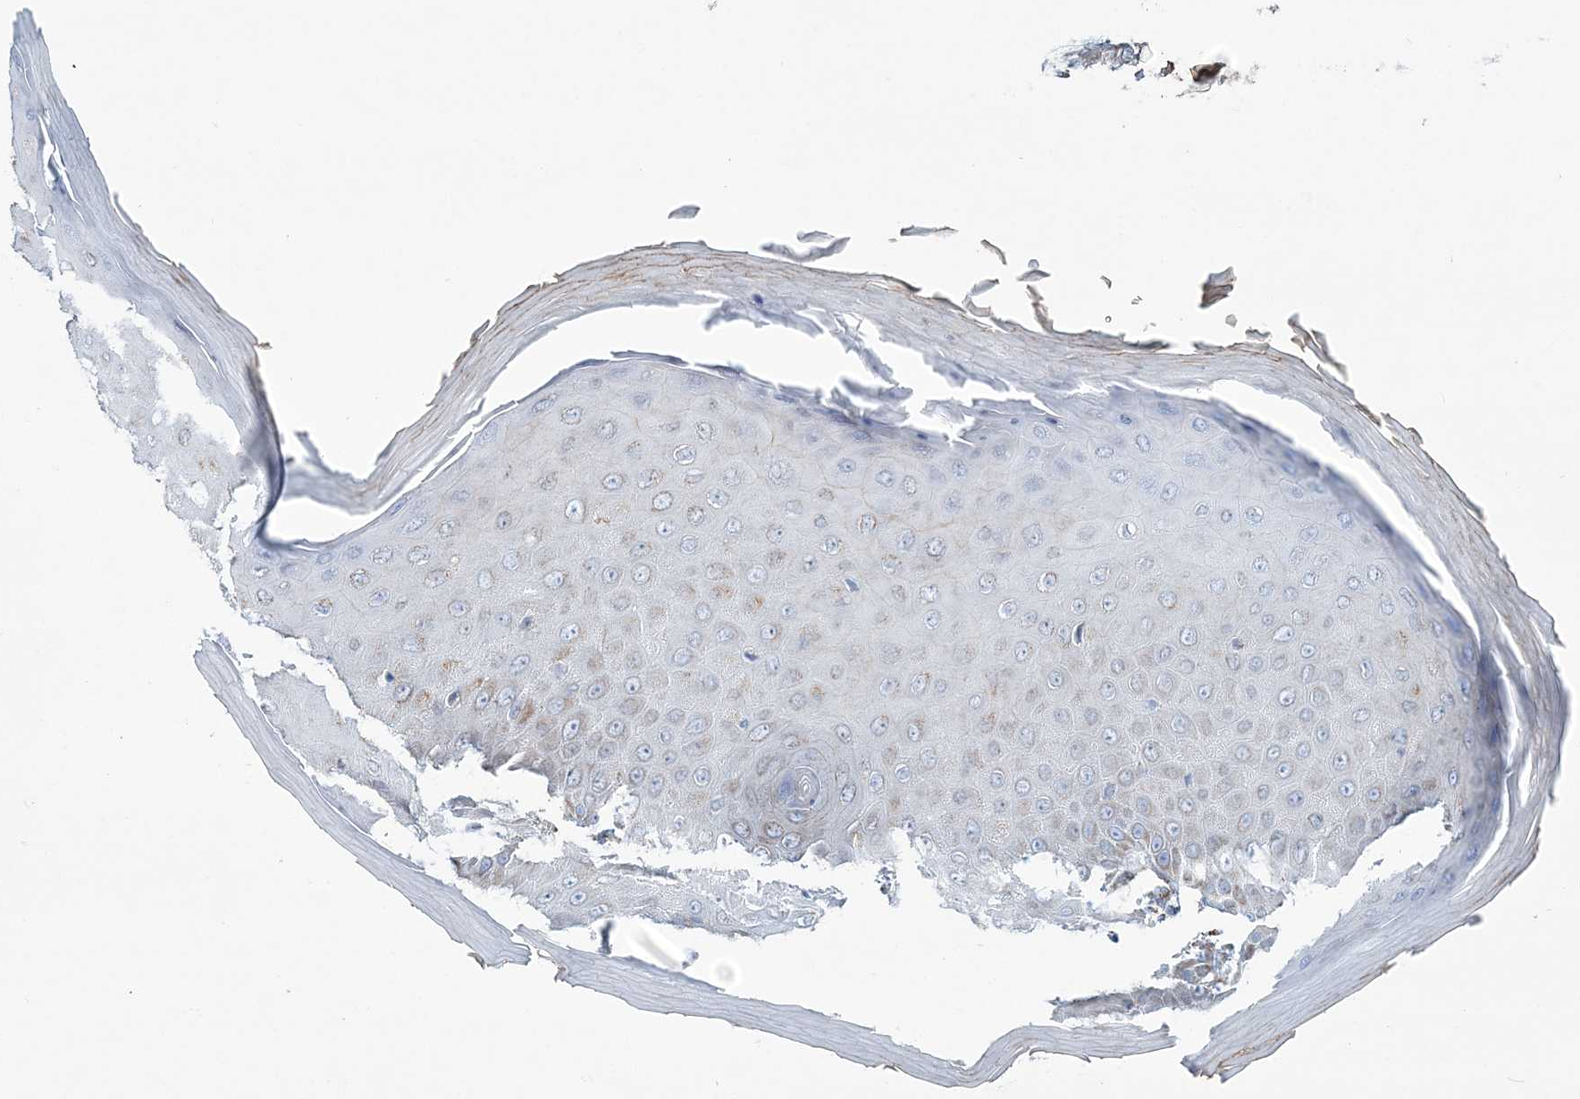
{"staining": {"intensity": "moderate", "quantity": "<25%", "location": "cytoplasmic/membranous"}, "tissue": "skin cancer", "cell_type": "Tumor cells", "image_type": "cancer", "snomed": [{"axis": "morphology", "description": "Squamous cell carcinoma, NOS"}, {"axis": "topography", "description": "Skin"}], "caption": "The photomicrograph exhibits staining of skin cancer, revealing moderate cytoplasmic/membranous protein expression (brown color) within tumor cells.", "gene": "ARHGAP6", "patient": {"sex": "male", "age": 74}}